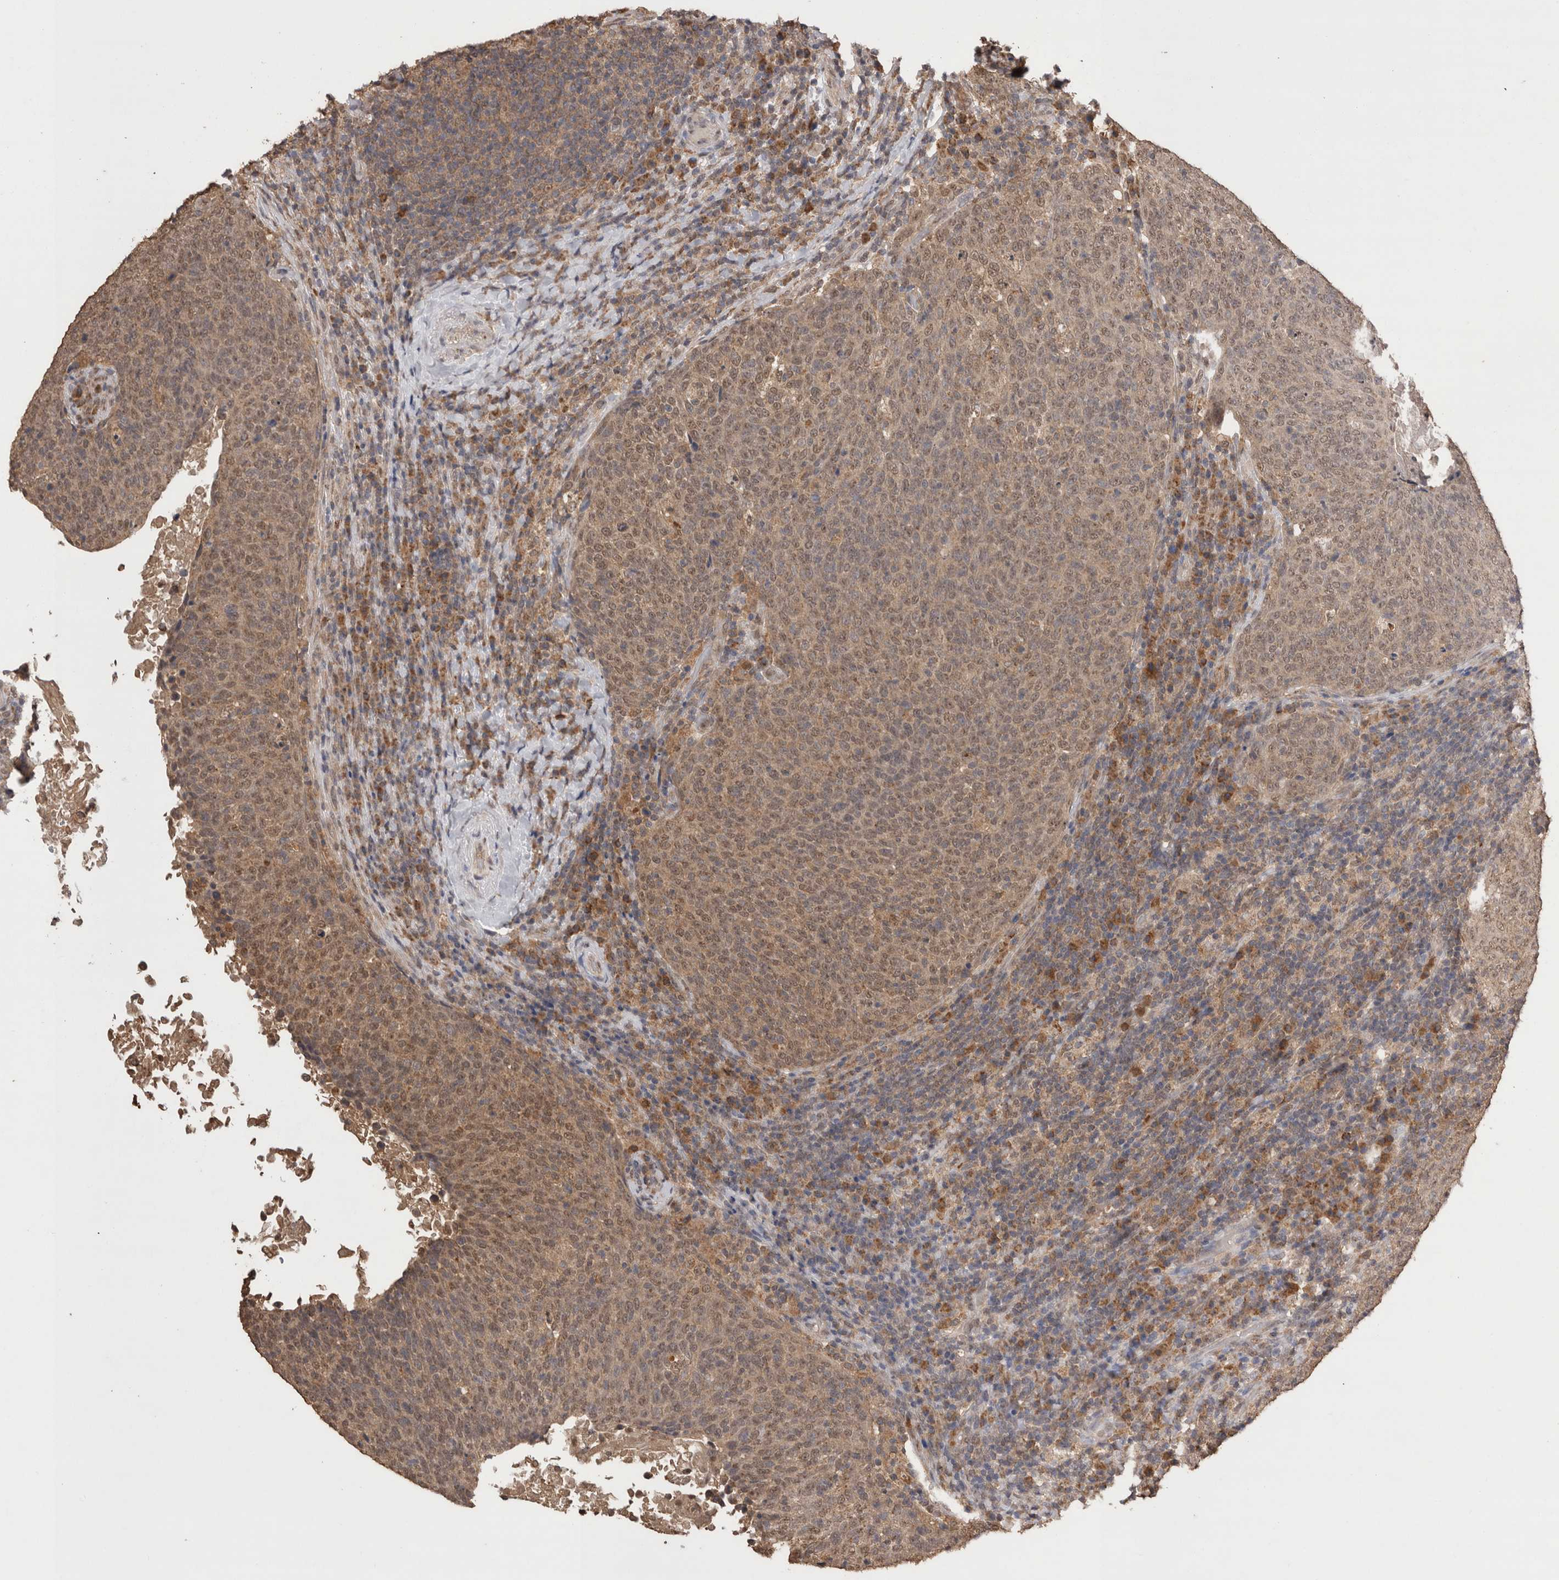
{"staining": {"intensity": "moderate", "quantity": ">75%", "location": "cytoplasmic/membranous,nuclear"}, "tissue": "head and neck cancer", "cell_type": "Tumor cells", "image_type": "cancer", "snomed": [{"axis": "morphology", "description": "Squamous cell carcinoma, NOS"}, {"axis": "morphology", "description": "Squamous cell carcinoma, metastatic, NOS"}, {"axis": "topography", "description": "Lymph node"}, {"axis": "topography", "description": "Head-Neck"}], "caption": "Brown immunohistochemical staining in head and neck cancer exhibits moderate cytoplasmic/membranous and nuclear expression in about >75% of tumor cells. The protein of interest is shown in brown color, while the nuclei are stained blue.", "gene": "GRK5", "patient": {"sex": "male", "age": 62}}